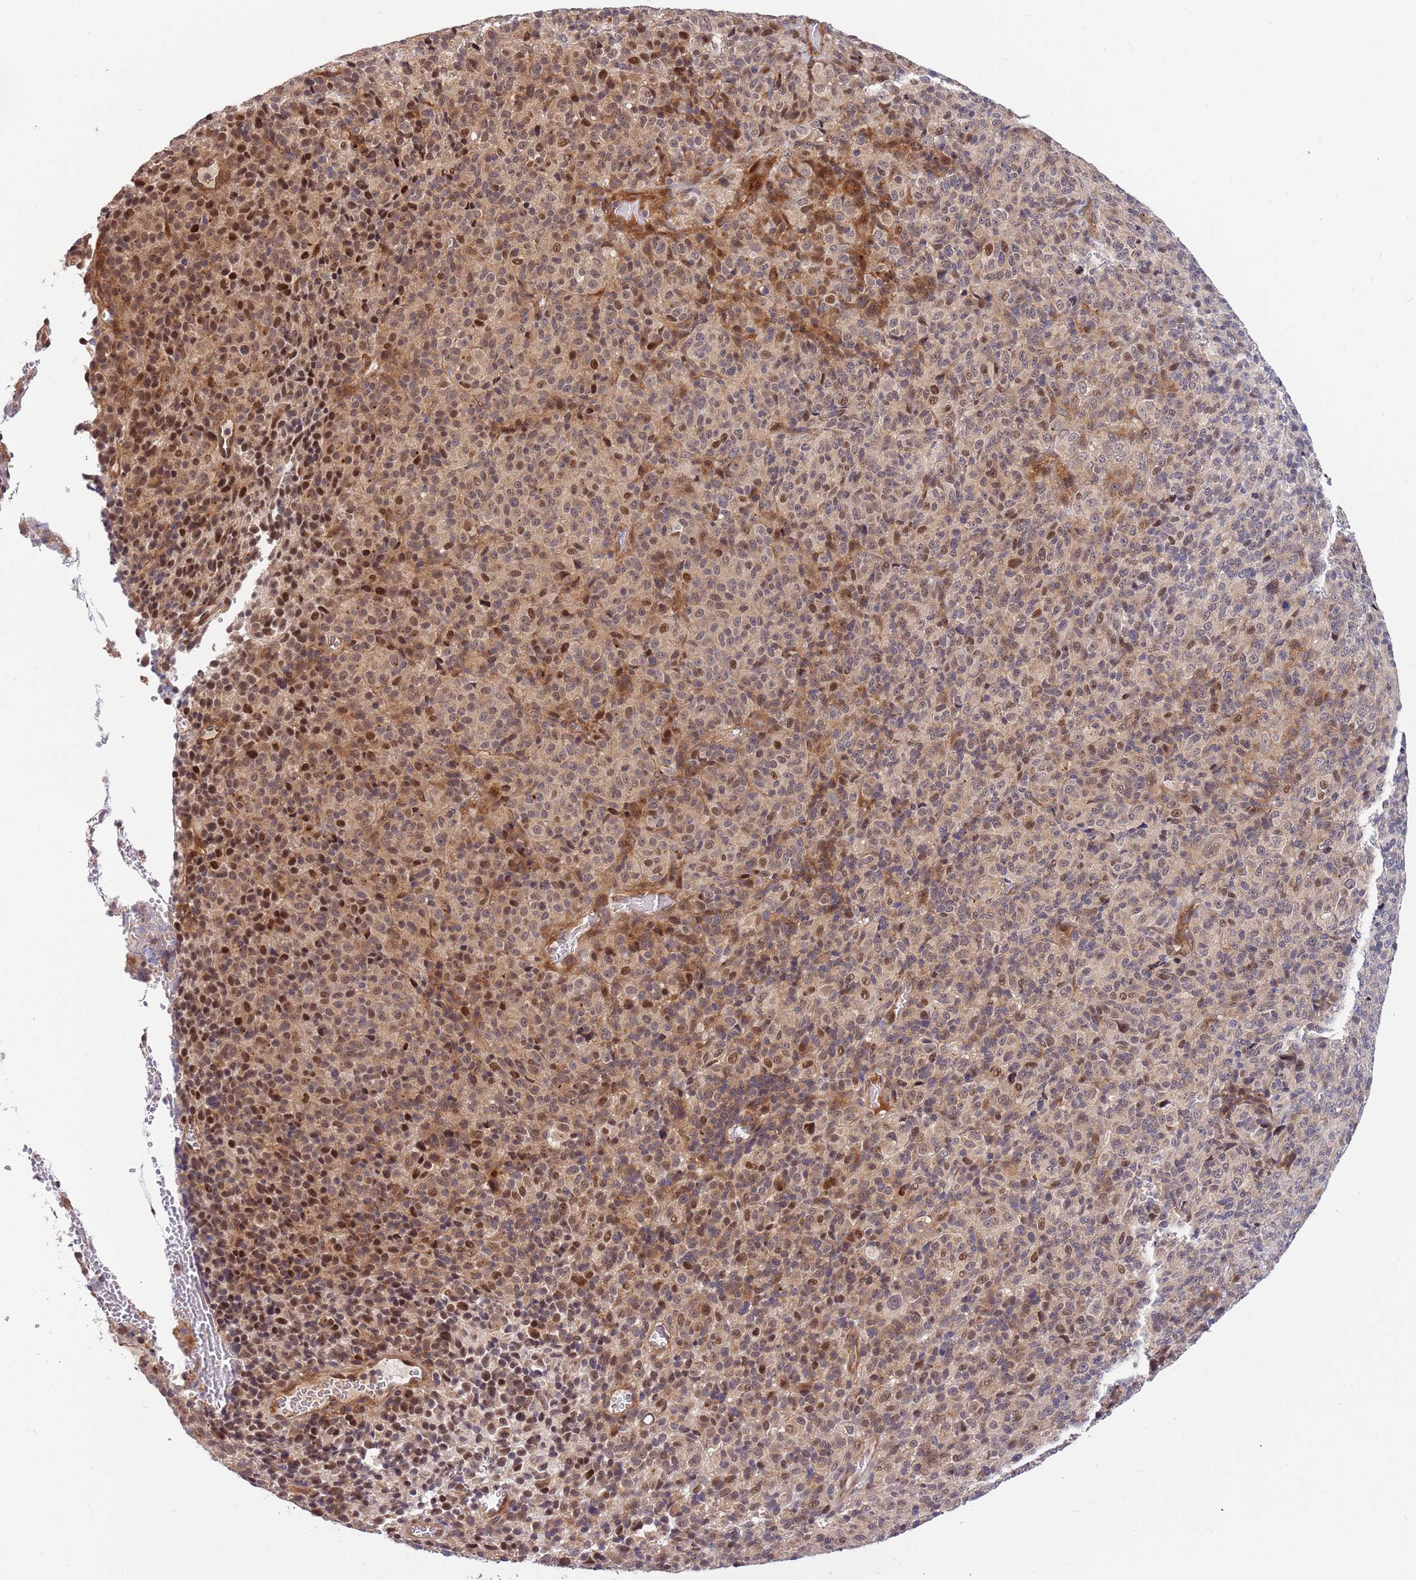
{"staining": {"intensity": "moderate", "quantity": "<25%", "location": "nuclear"}, "tissue": "melanoma", "cell_type": "Tumor cells", "image_type": "cancer", "snomed": [{"axis": "morphology", "description": "Malignant melanoma, Metastatic site"}, {"axis": "topography", "description": "Brain"}], "caption": "A high-resolution image shows immunohistochemistry (IHC) staining of malignant melanoma (metastatic site), which demonstrates moderate nuclear expression in approximately <25% of tumor cells. (IHC, brightfield microscopy, high magnification).", "gene": "HAUS3", "patient": {"sex": "female", "age": 56}}